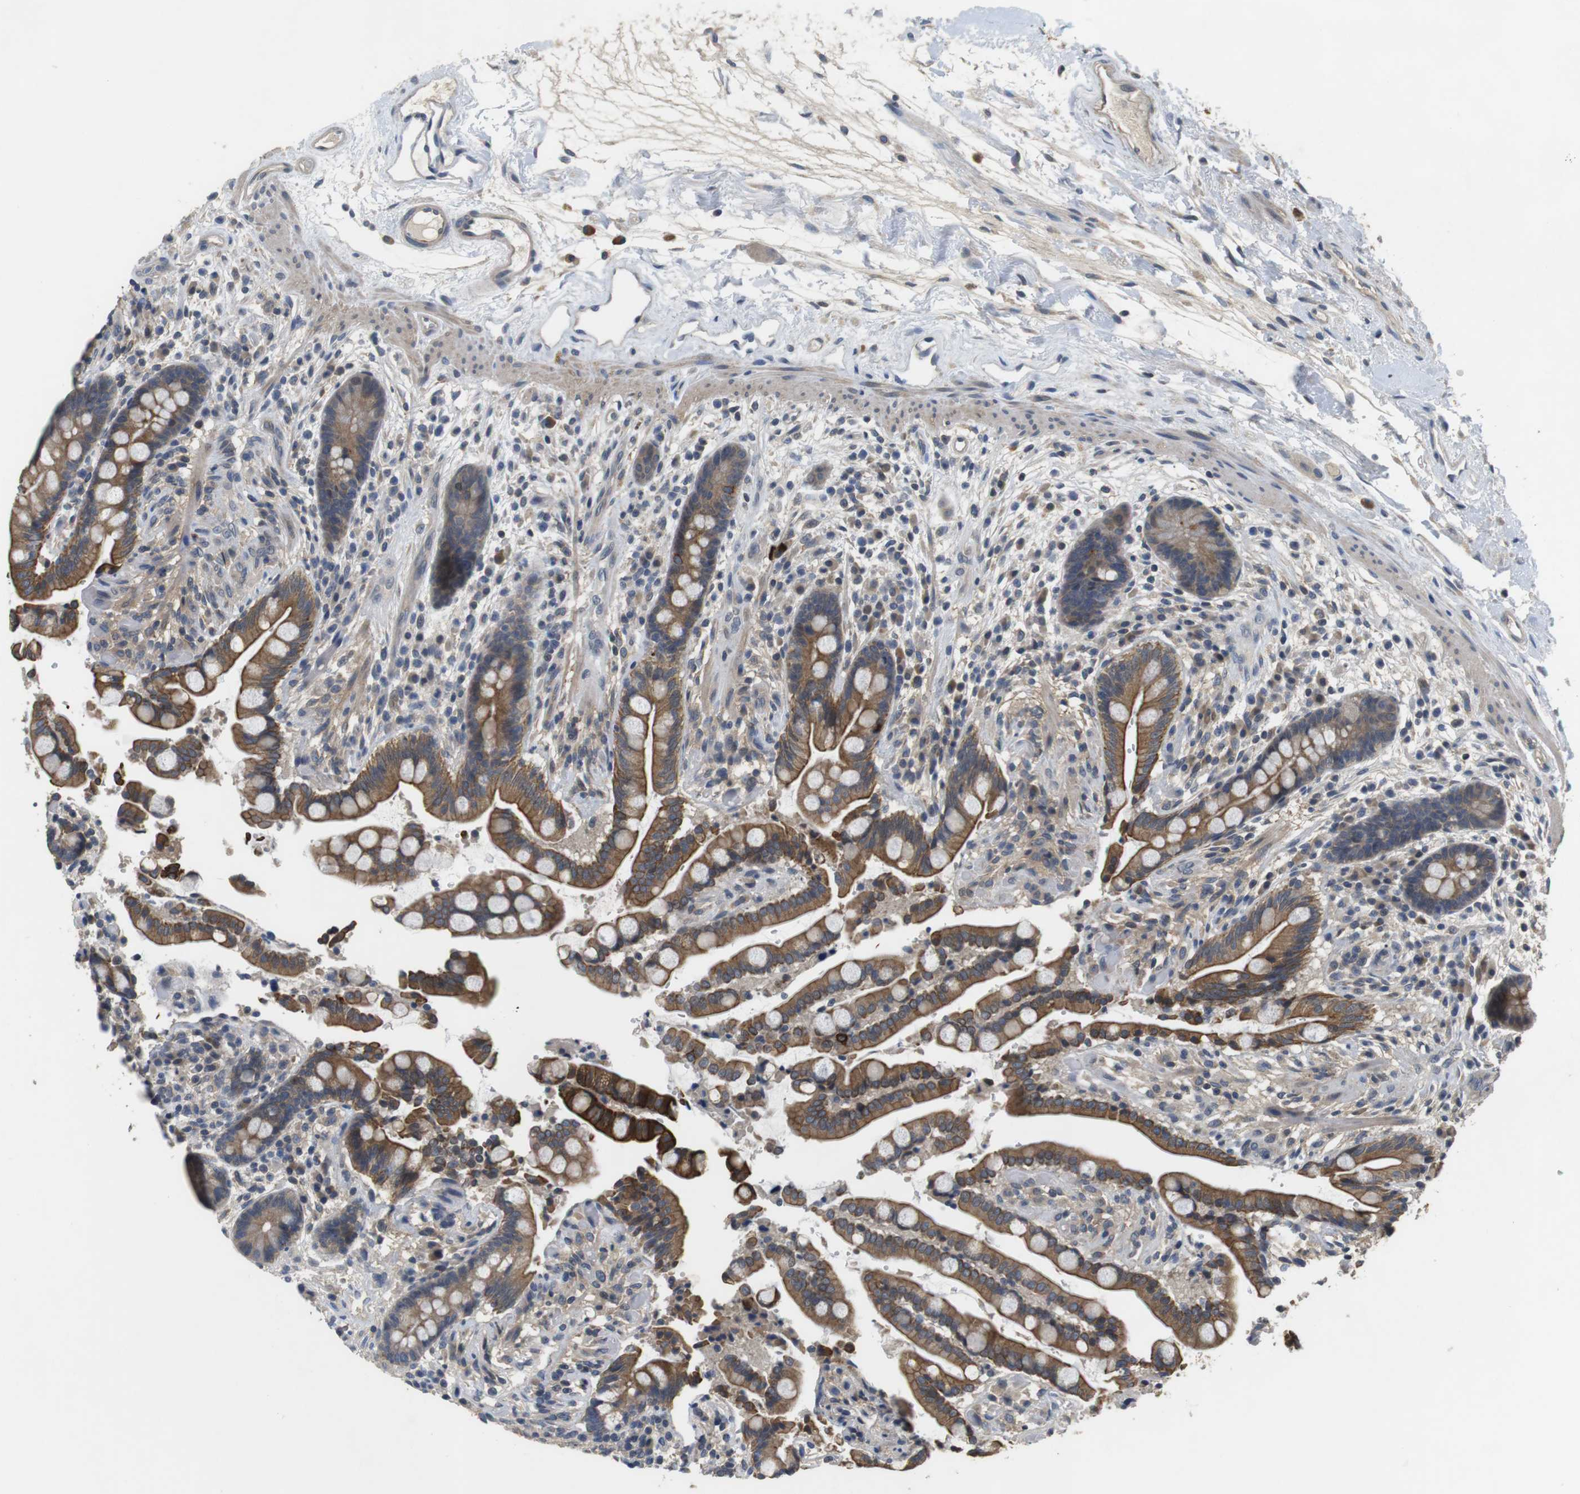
{"staining": {"intensity": "negative", "quantity": "none", "location": "none"}, "tissue": "colon", "cell_type": "Endothelial cells", "image_type": "normal", "snomed": [{"axis": "morphology", "description": "Normal tissue, NOS"}, {"axis": "topography", "description": "Colon"}], "caption": "A histopathology image of human colon is negative for staining in endothelial cells.", "gene": "ADGRL3", "patient": {"sex": "male", "age": 73}}